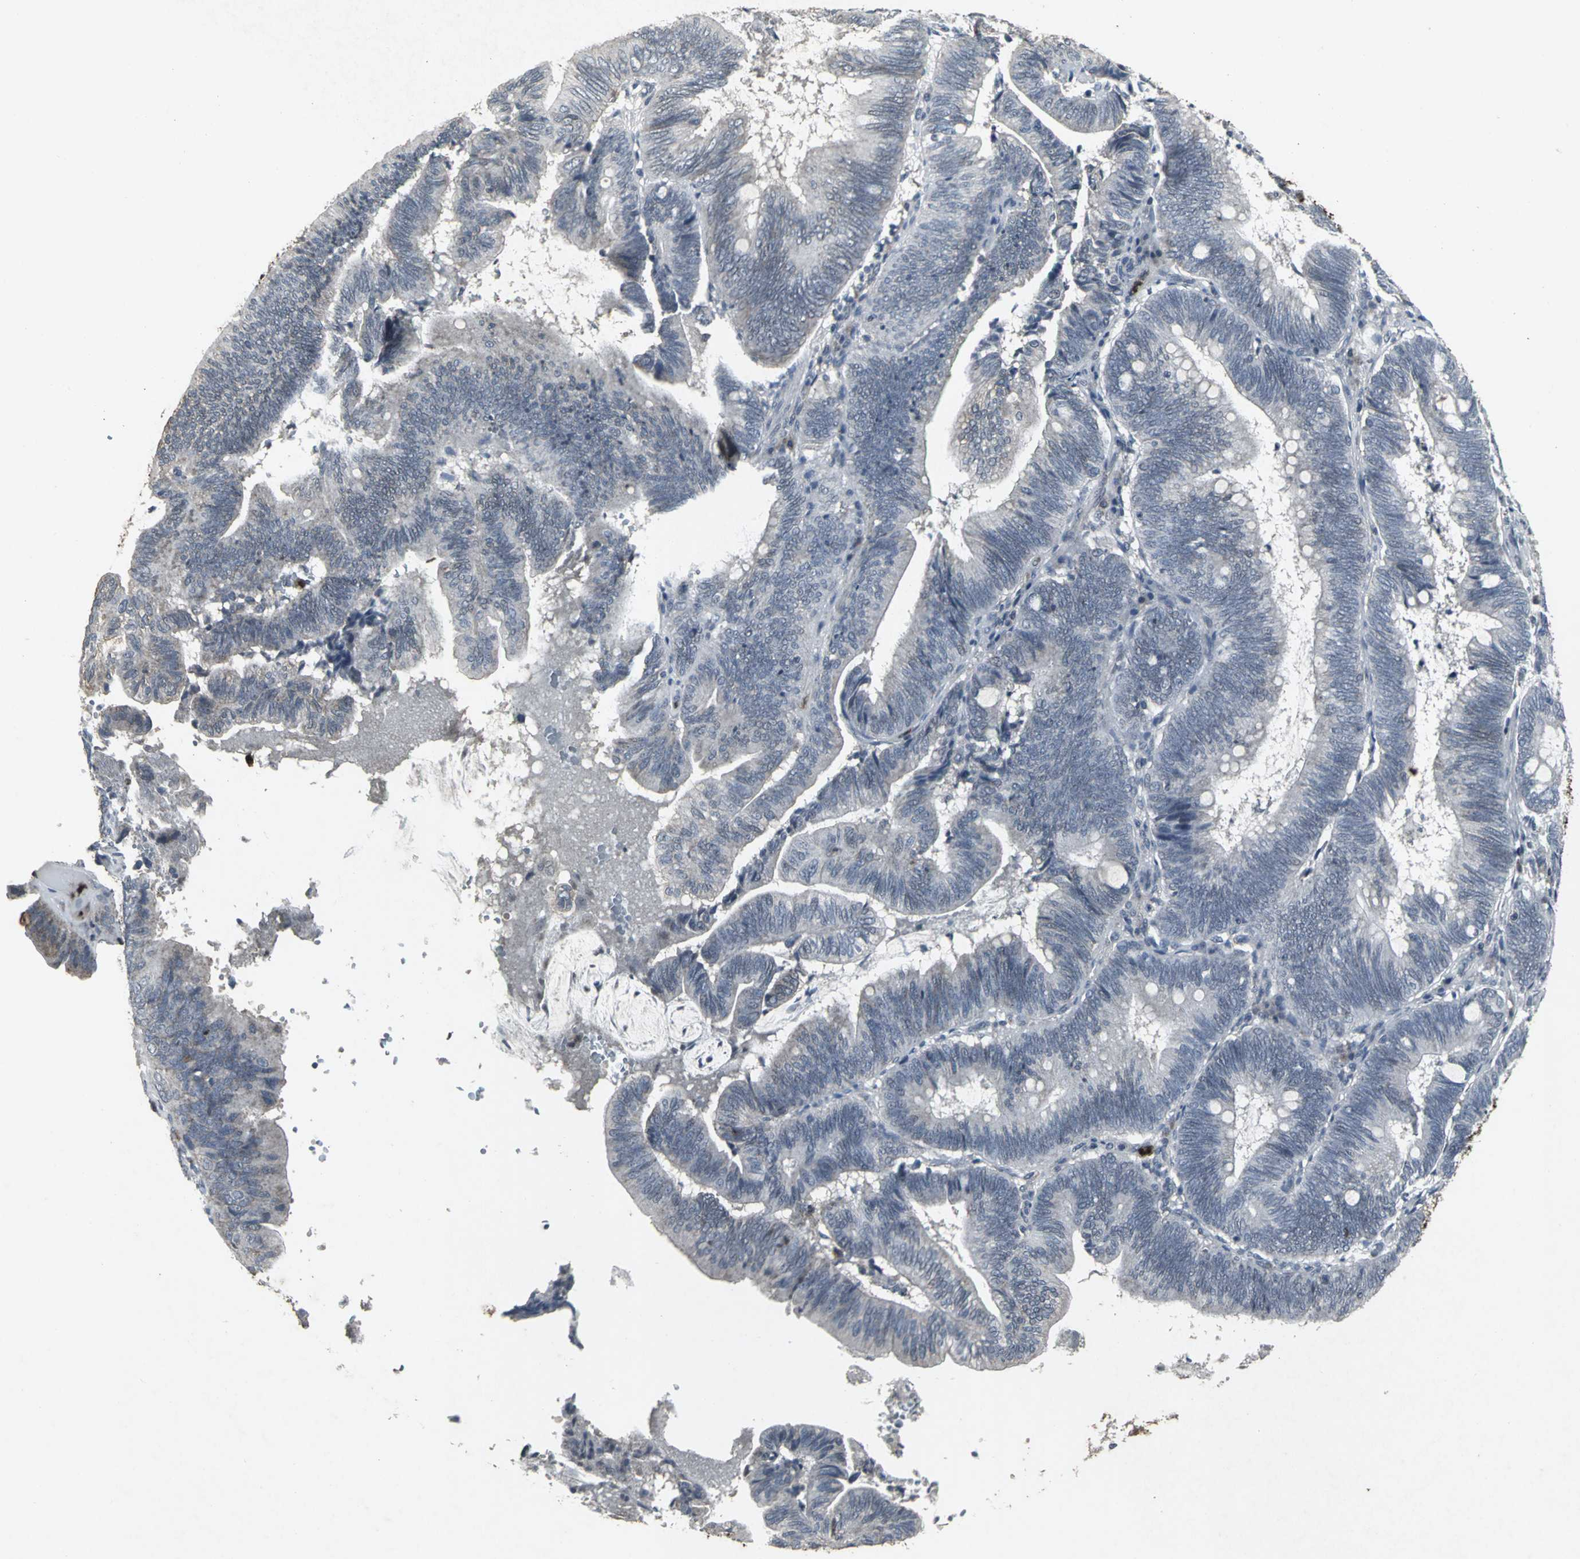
{"staining": {"intensity": "weak", "quantity": "25%-75%", "location": "cytoplasmic/membranous"}, "tissue": "pancreatic cancer", "cell_type": "Tumor cells", "image_type": "cancer", "snomed": [{"axis": "morphology", "description": "Adenocarcinoma, NOS"}, {"axis": "topography", "description": "Pancreas"}], "caption": "Immunohistochemistry (IHC) (DAB (3,3'-diaminobenzidine)) staining of human pancreatic adenocarcinoma displays weak cytoplasmic/membranous protein positivity in approximately 25%-75% of tumor cells. Nuclei are stained in blue.", "gene": "BMP4", "patient": {"sex": "male", "age": 82}}